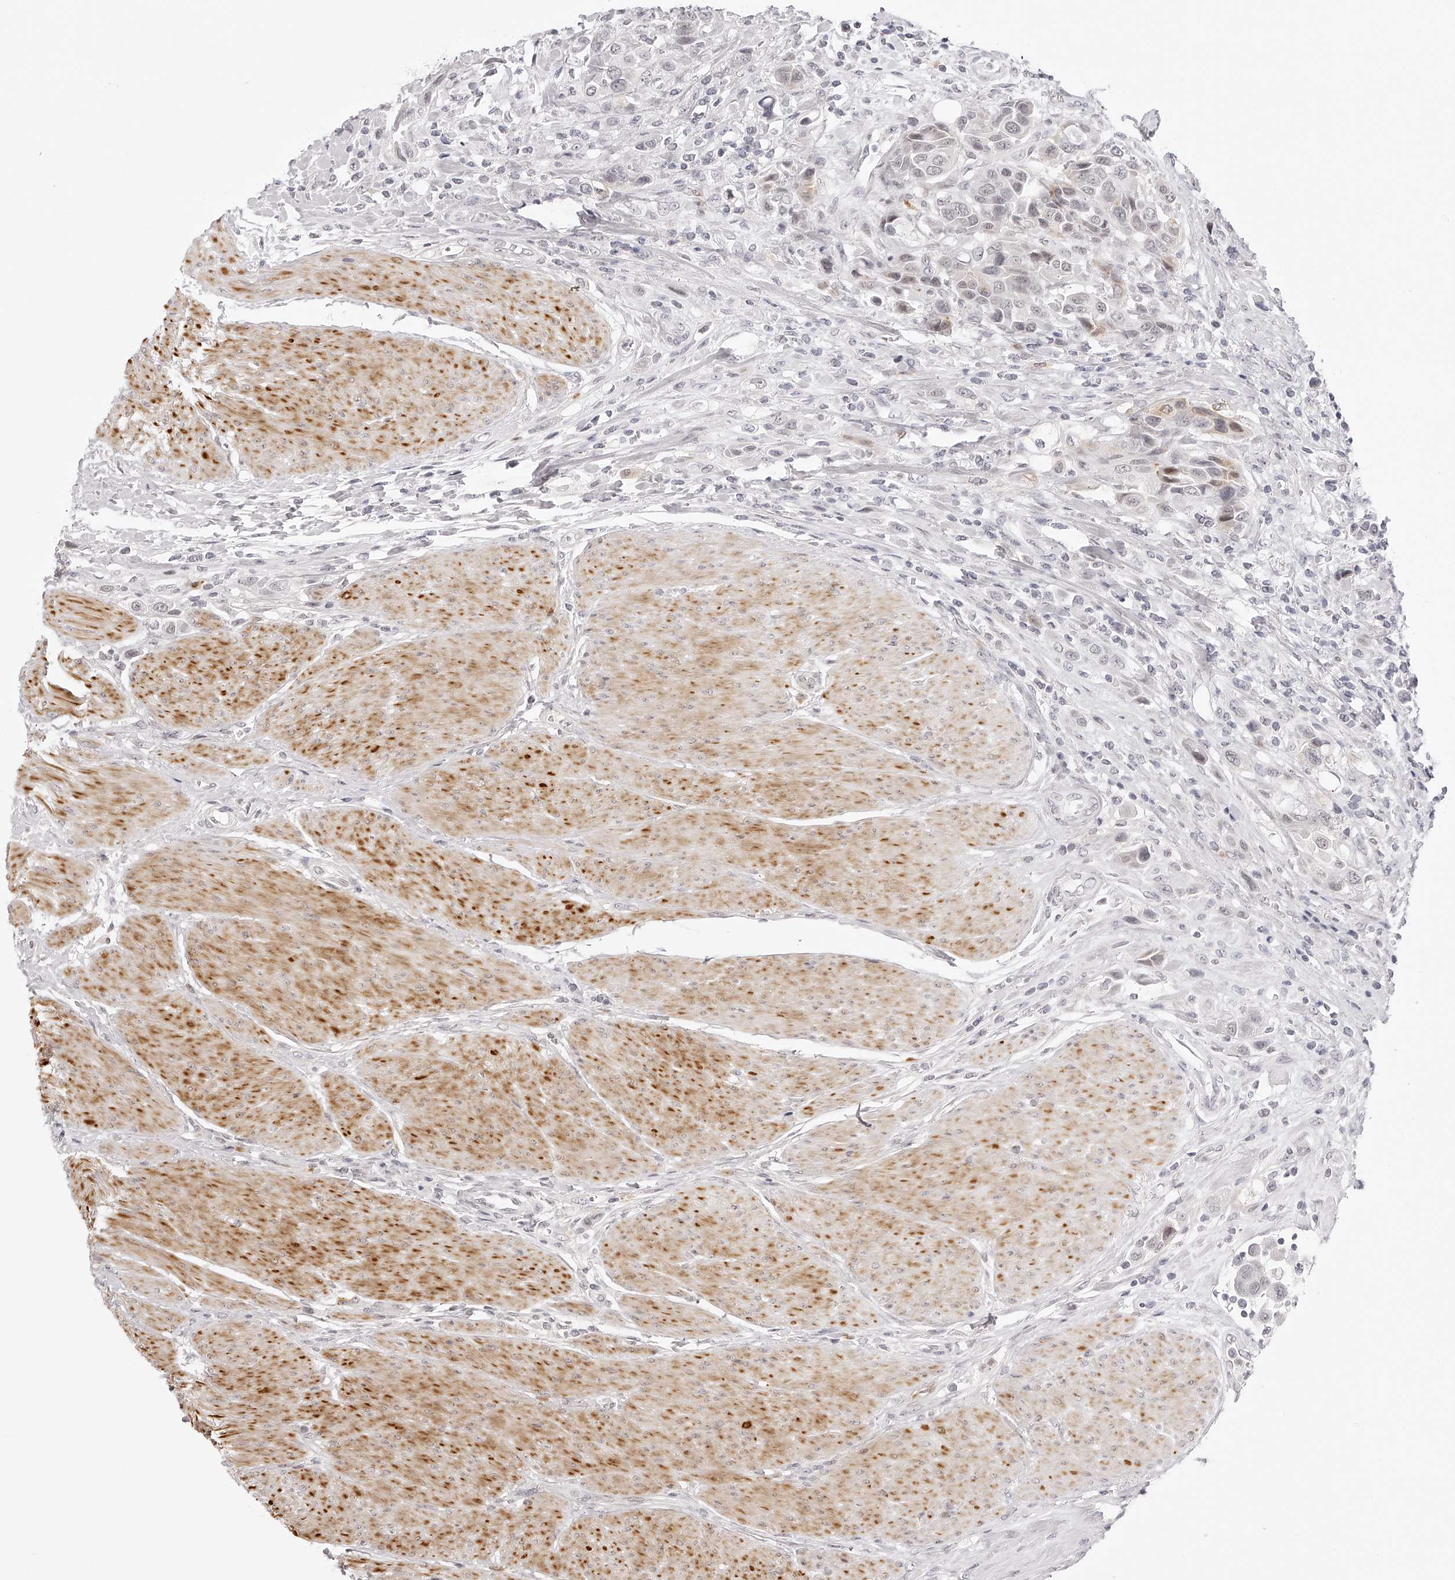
{"staining": {"intensity": "weak", "quantity": "<25%", "location": "nuclear"}, "tissue": "urothelial cancer", "cell_type": "Tumor cells", "image_type": "cancer", "snomed": [{"axis": "morphology", "description": "Urothelial carcinoma, High grade"}, {"axis": "topography", "description": "Urinary bladder"}], "caption": "Tumor cells show no significant staining in urothelial cancer.", "gene": "PLEKHG1", "patient": {"sex": "male", "age": 50}}